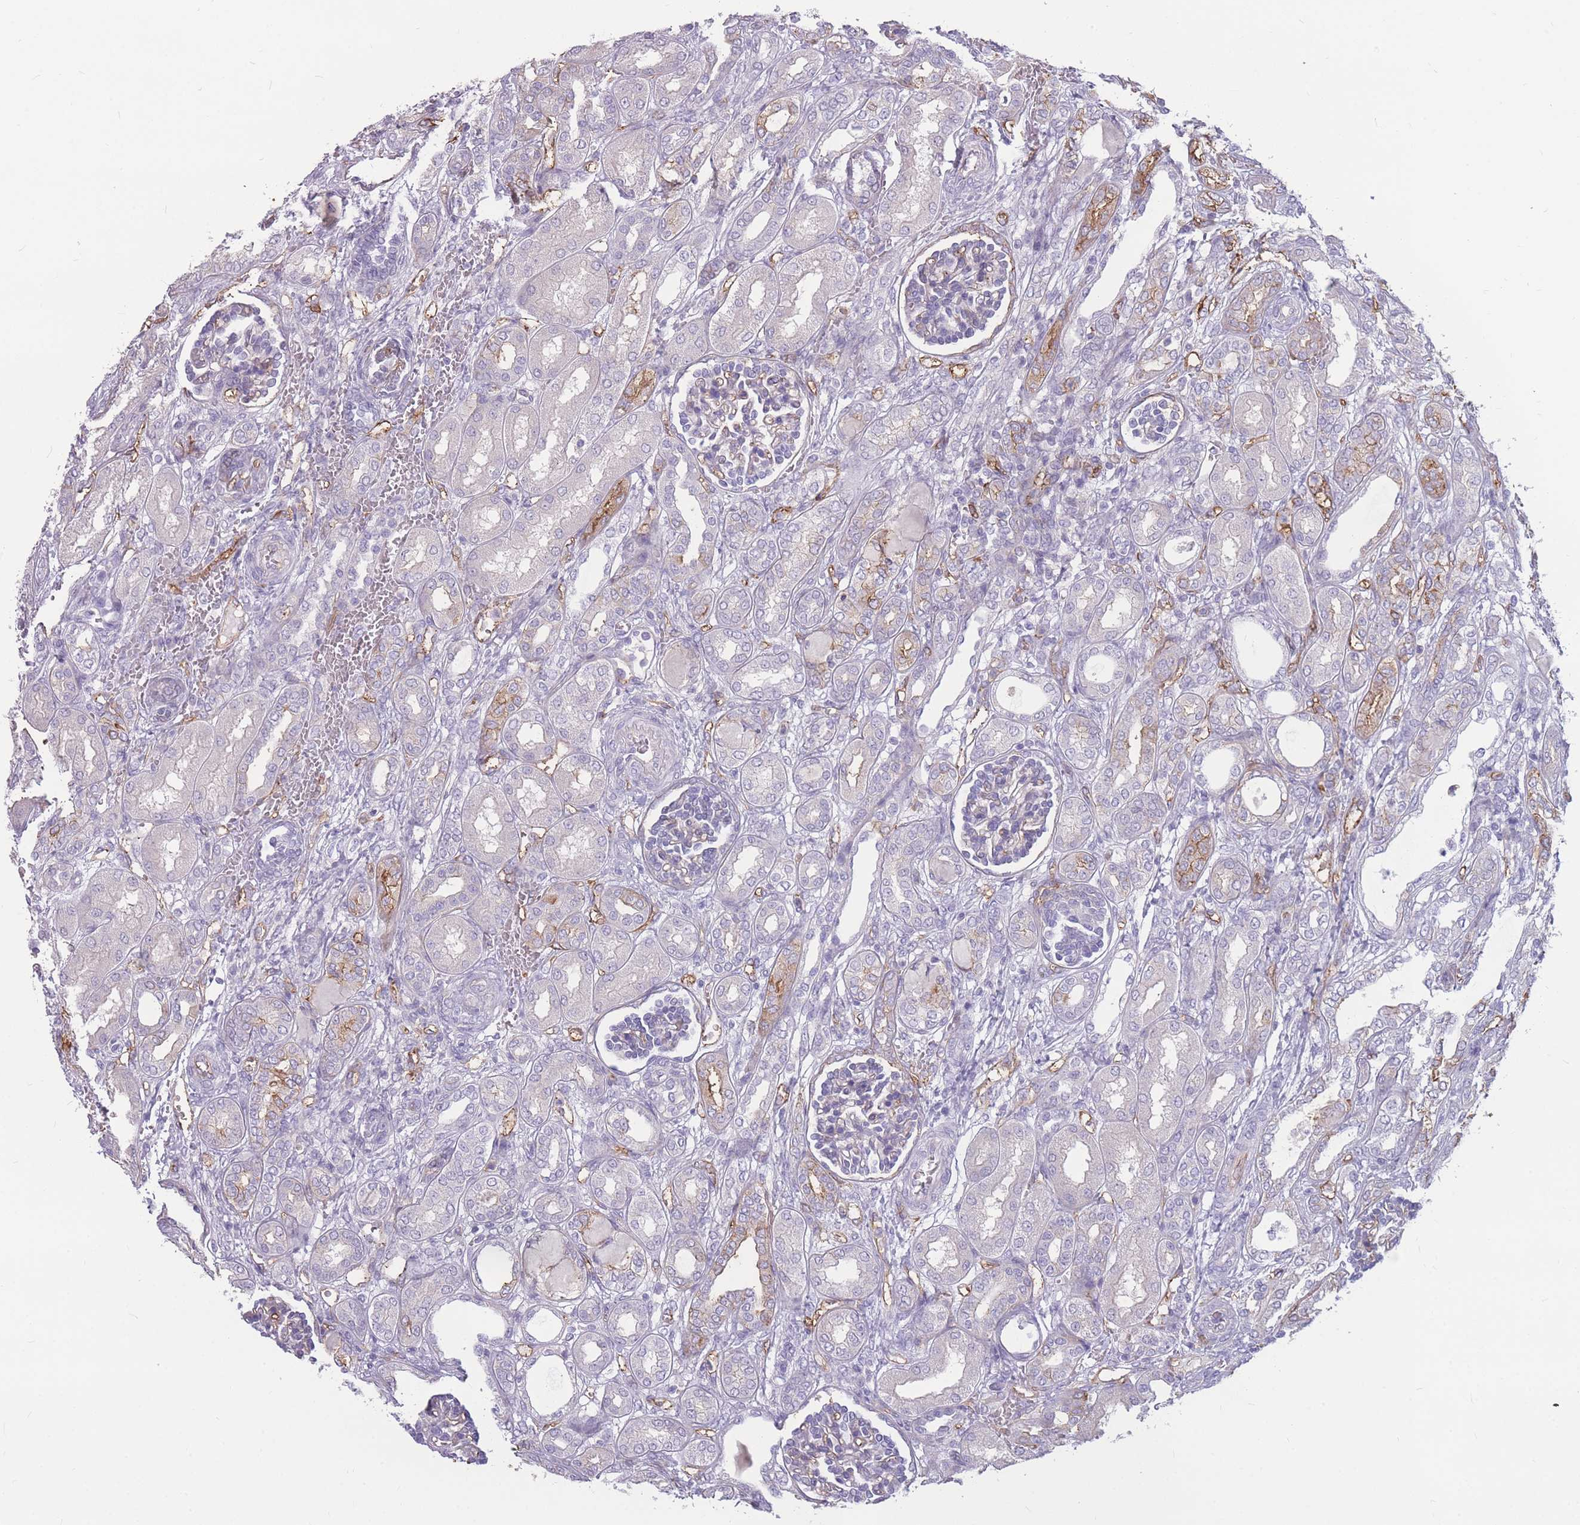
{"staining": {"intensity": "negative", "quantity": "none", "location": "none"}, "tissue": "kidney", "cell_type": "Cells in glomeruli", "image_type": "normal", "snomed": [{"axis": "morphology", "description": "Normal tissue, NOS"}, {"axis": "morphology", "description": "Neoplasm, malignant, NOS"}, {"axis": "topography", "description": "Kidney"}], "caption": "High magnification brightfield microscopy of normal kidney stained with DAB (3,3'-diaminobenzidine) (brown) and counterstained with hematoxylin (blue): cells in glomeruli show no significant expression.", "gene": "GNA11", "patient": {"sex": "female", "age": 1}}